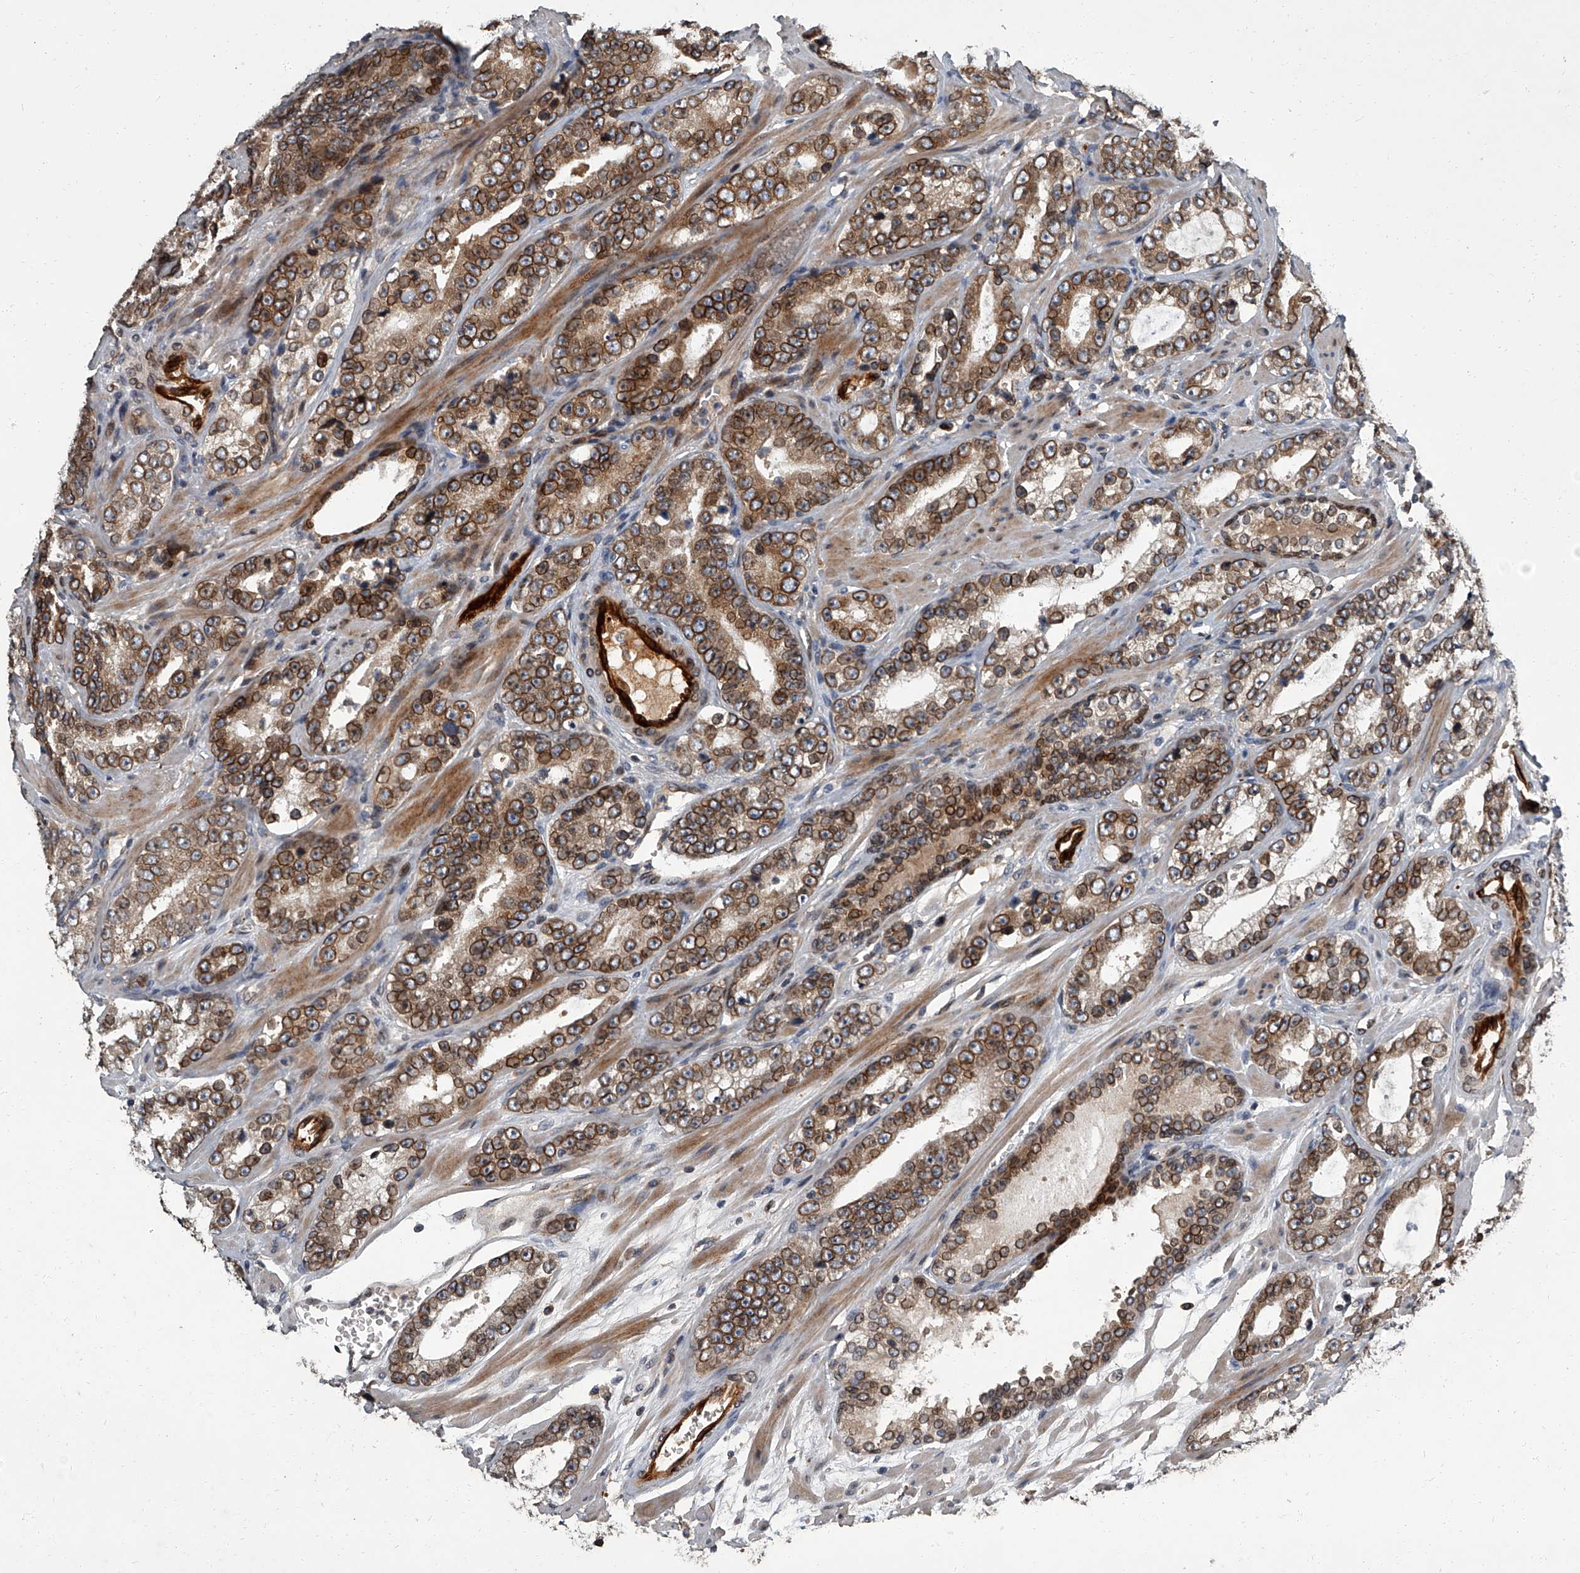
{"staining": {"intensity": "moderate", "quantity": "25%-75%", "location": "cytoplasmic/membranous,nuclear"}, "tissue": "prostate cancer", "cell_type": "Tumor cells", "image_type": "cancer", "snomed": [{"axis": "morphology", "description": "Adenocarcinoma, High grade"}, {"axis": "topography", "description": "Prostate"}], "caption": "Prostate cancer stained with a protein marker shows moderate staining in tumor cells.", "gene": "LRRC8C", "patient": {"sex": "male", "age": 62}}